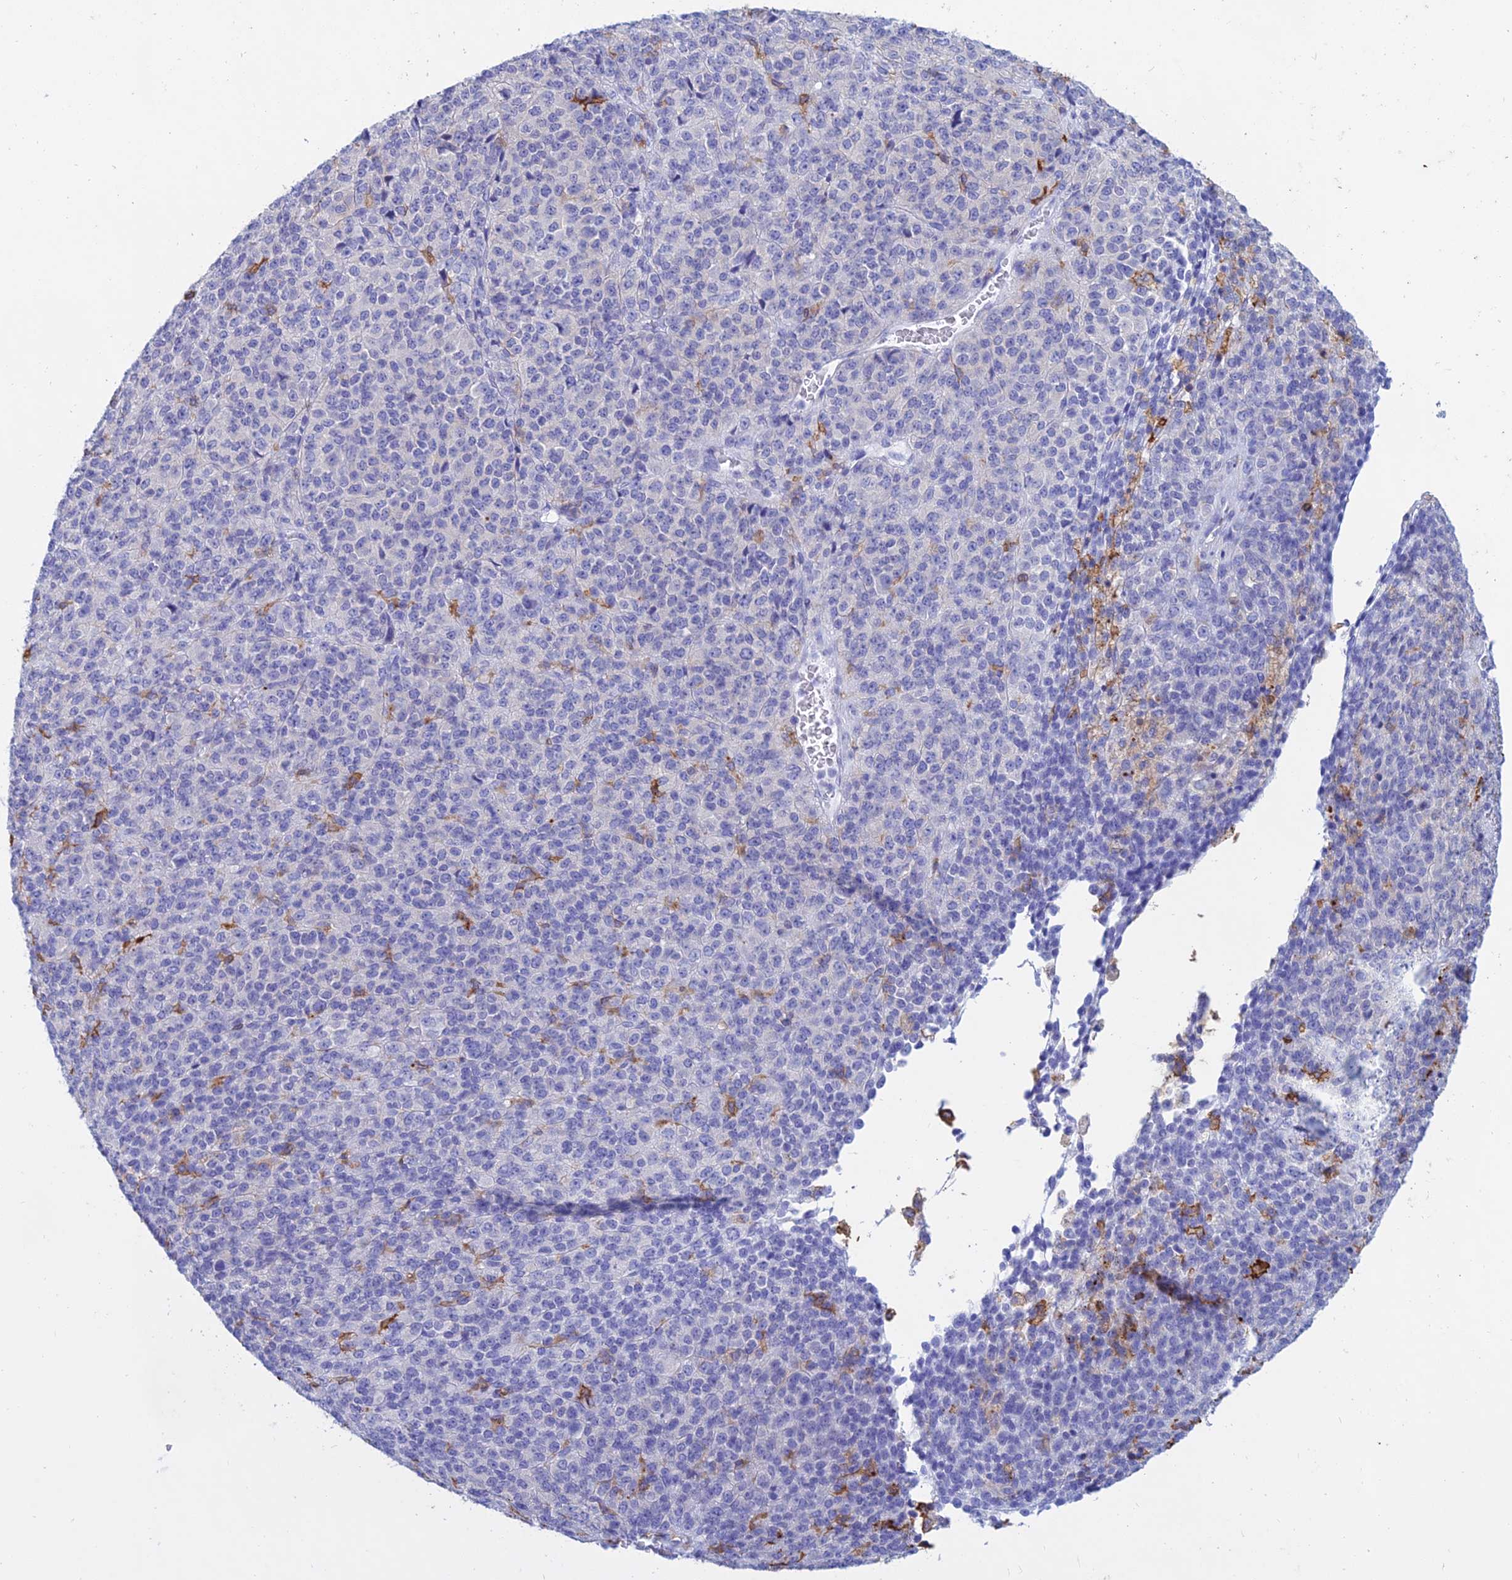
{"staining": {"intensity": "negative", "quantity": "none", "location": "none"}, "tissue": "melanoma", "cell_type": "Tumor cells", "image_type": "cancer", "snomed": [{"axis": "morphology", "description": "Malignant melanoma, Metastatic site"}, {"axis": "topography", "description": "Brain"}], "caption": "Tumor cells are negative for brown protein staining in malignant melanoma (metastatic site).", "gene": "HLA-DRB1", "patient": {"sex": "female", "age": 56}}